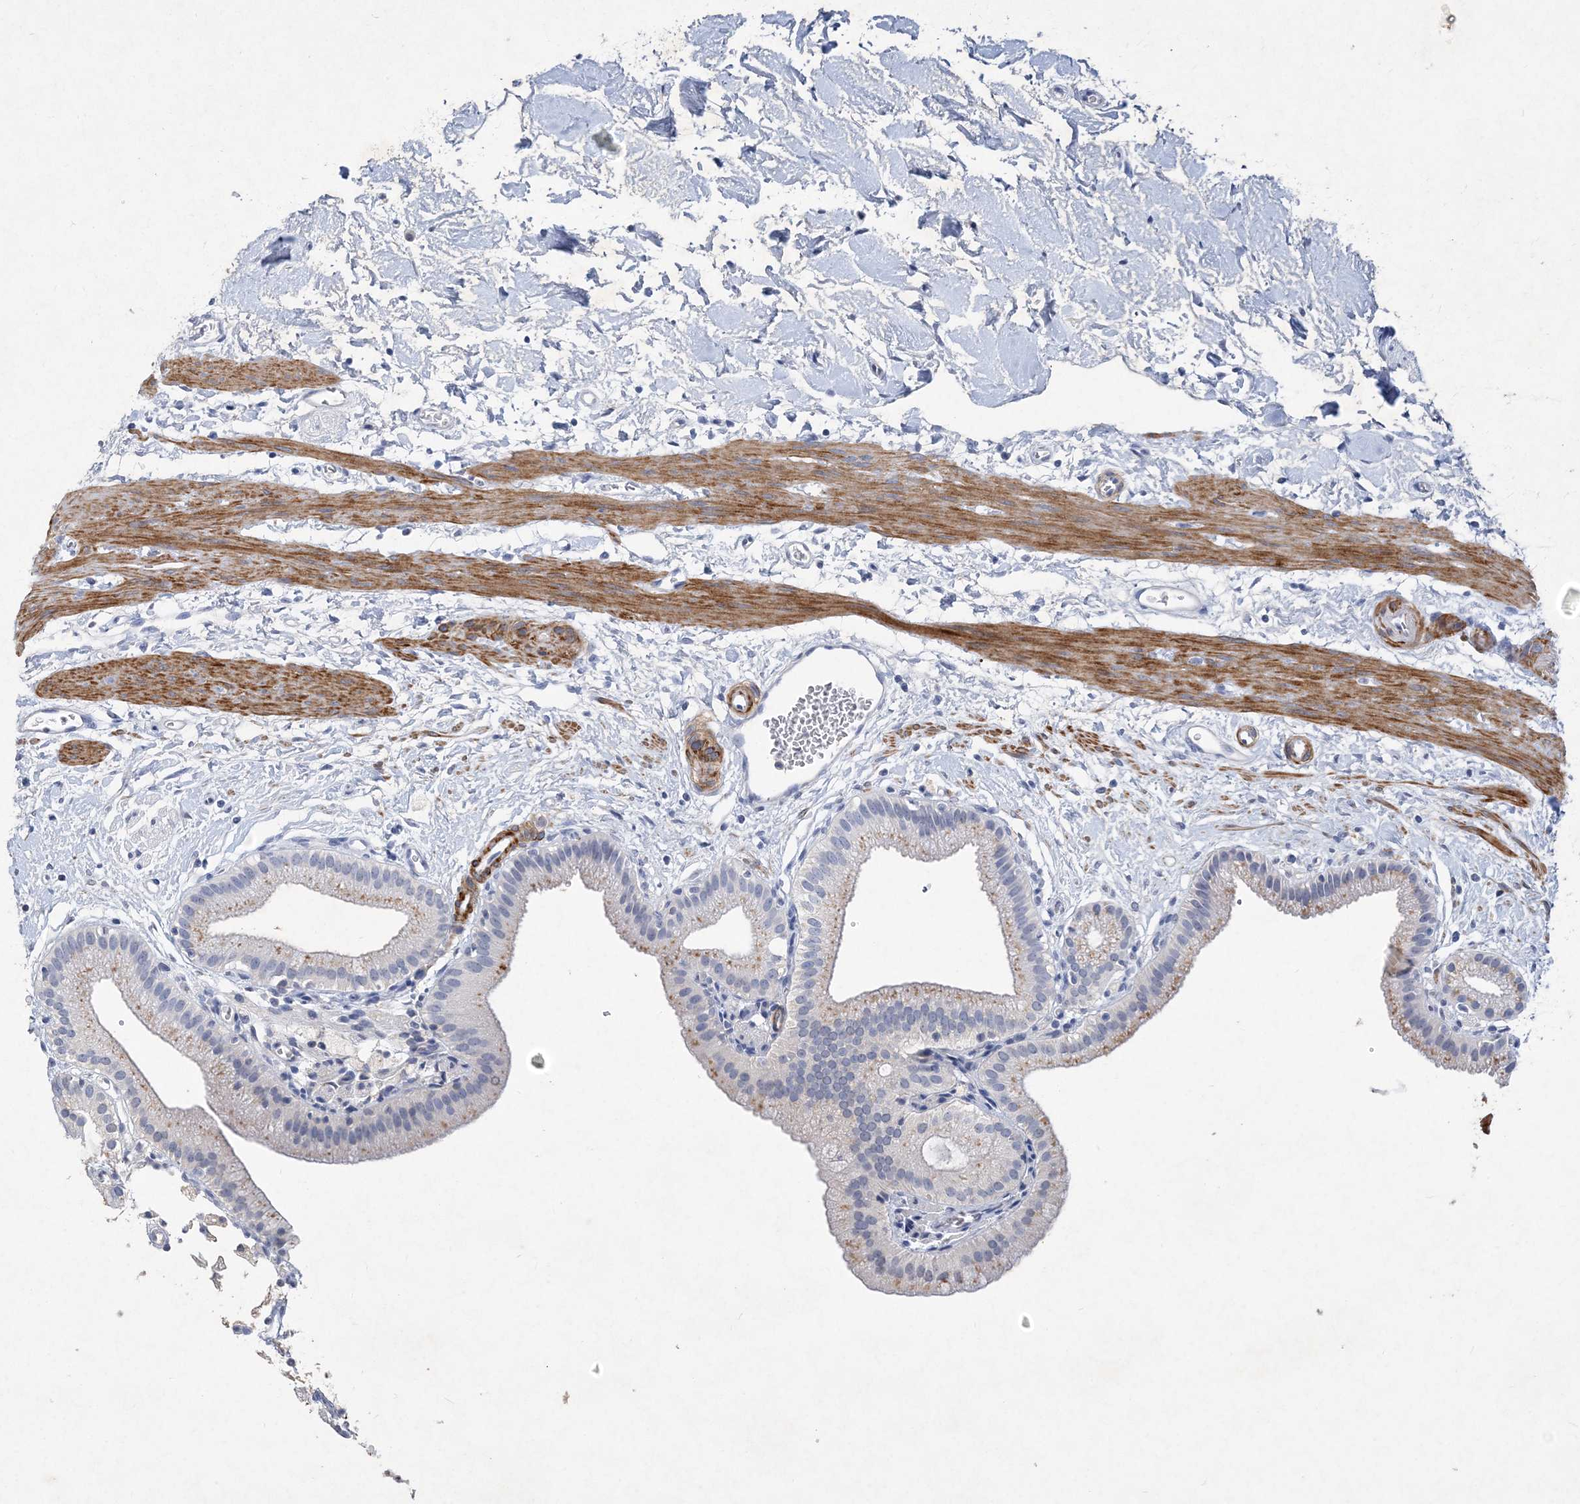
{"staining": {"intensity": "moderate", "quantity": "25%-75%", "location": "cytoplasmic/membranous"}, "tissue": "gallbladder", "cell_type": "Glandular cells", "image_type": "normal", "snomed": [{"axis": "morphology", "description": "Normal tissue, NOS"}, {"axis": "topography", "description": "Gallbladder"}], "caption": "Protein expression analysis of unremarkable gallbladder reveals moderate cytoplasmic/membranous expression in about 25%-75% of glandular cells. (DAB IHC with brightfield microscopy, high magnification).", "gene": "C11orf58", "patient": {"sex": "male", "age": 55}}